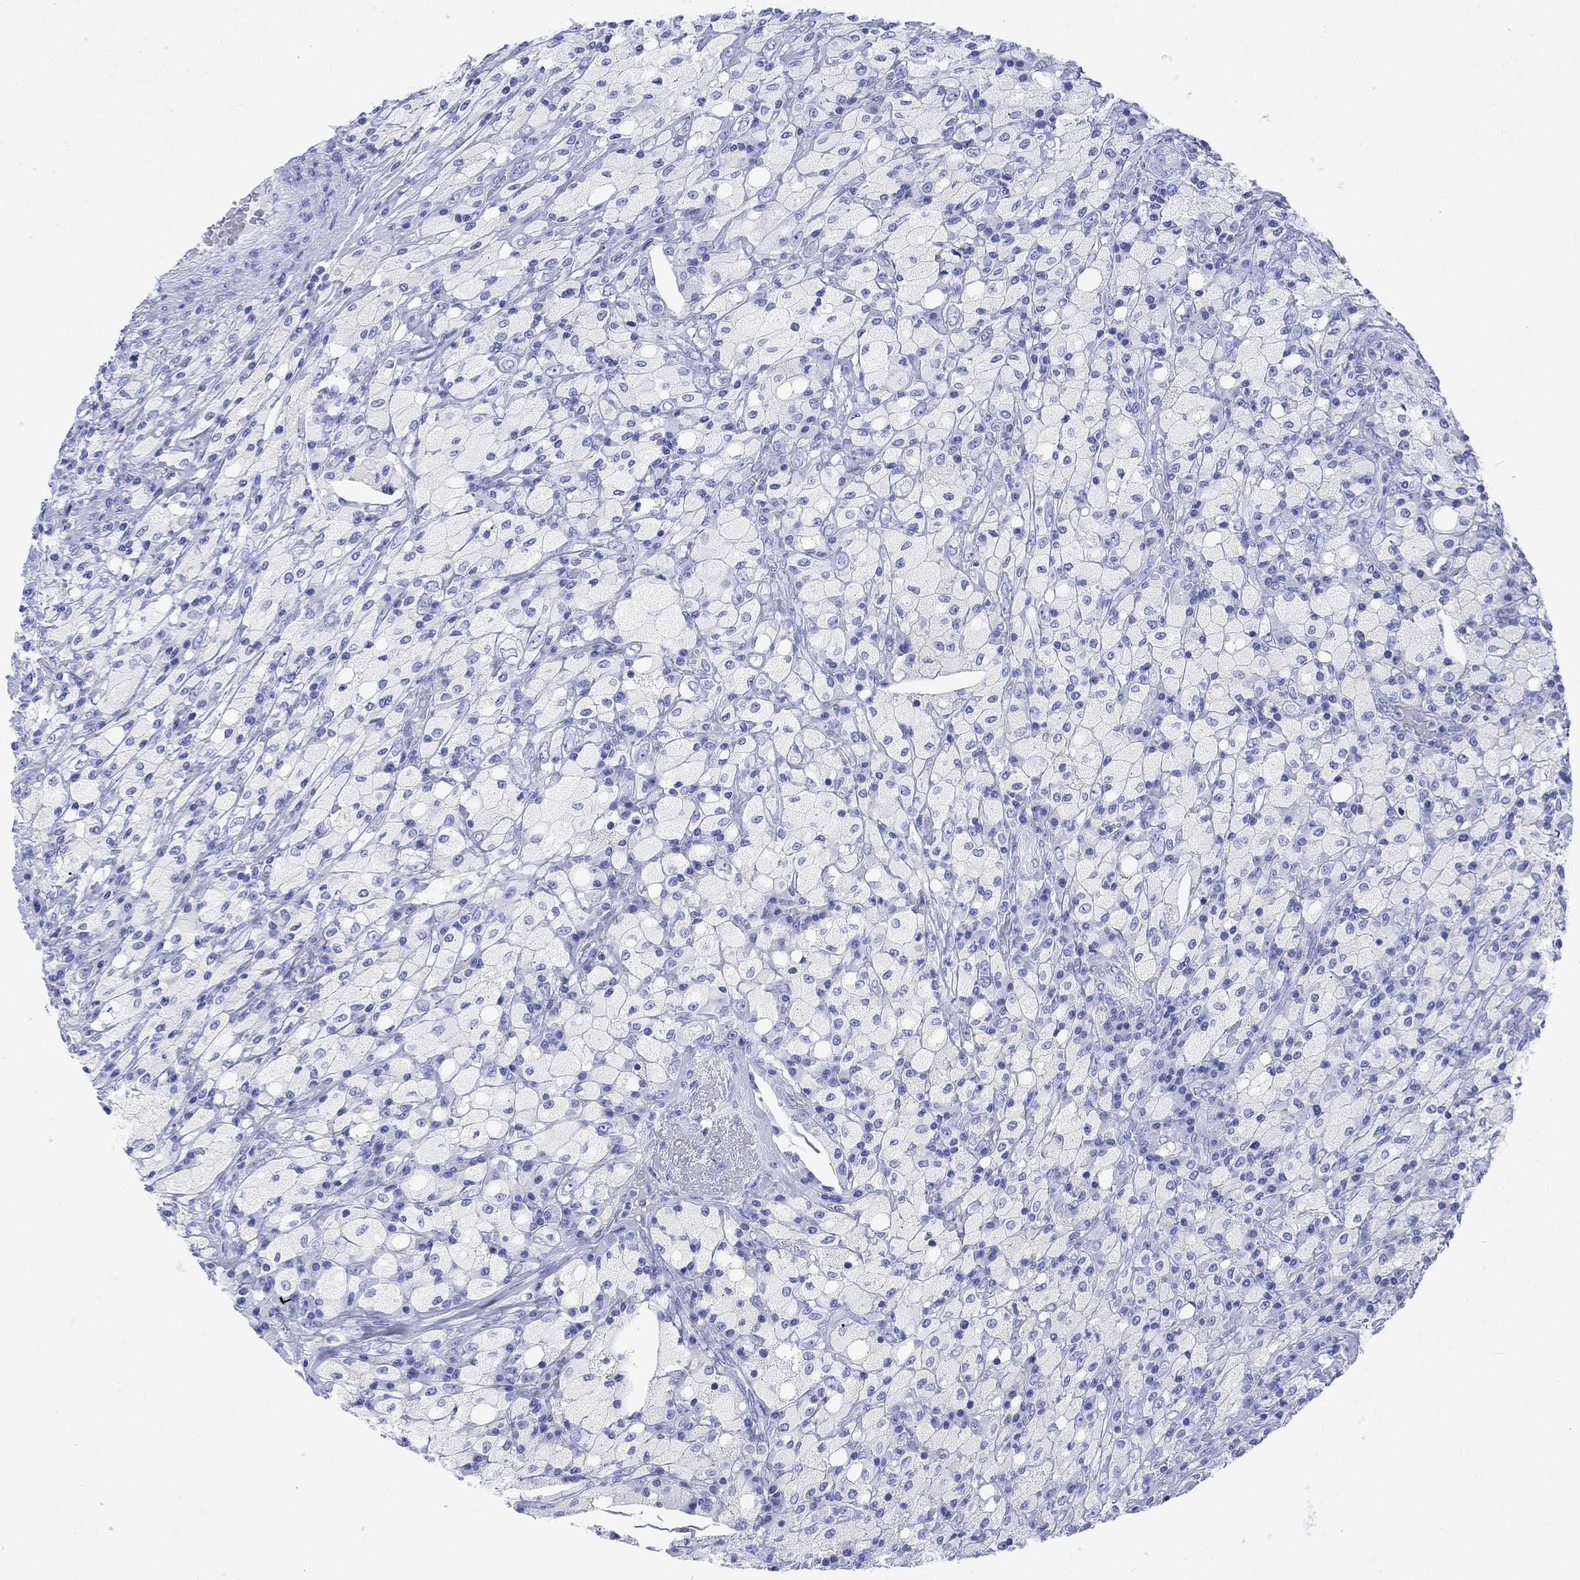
{"staining": {"intensity": "negative", "quantity": "none", "location": "none"}, "tissue": "testis cancer", "cell_type": "Tumor cells", "image_type": "cancer", "snomed": [{"axis": "morphology", "description": "Necrosis, NOS"}, {"axis": "morphology", "description": "Carcinoma, Embryonal, NOS"}, {"axis": "topography", "description": "Testis"}], "caption": "An IHC histopathology image of embryonal carcinoma (testis) is shown. There is no staining in tumor cells of embryonal carcinoma (testis).", "gene": "CELF4", "patient": {"sex": "male", "age": 19}}